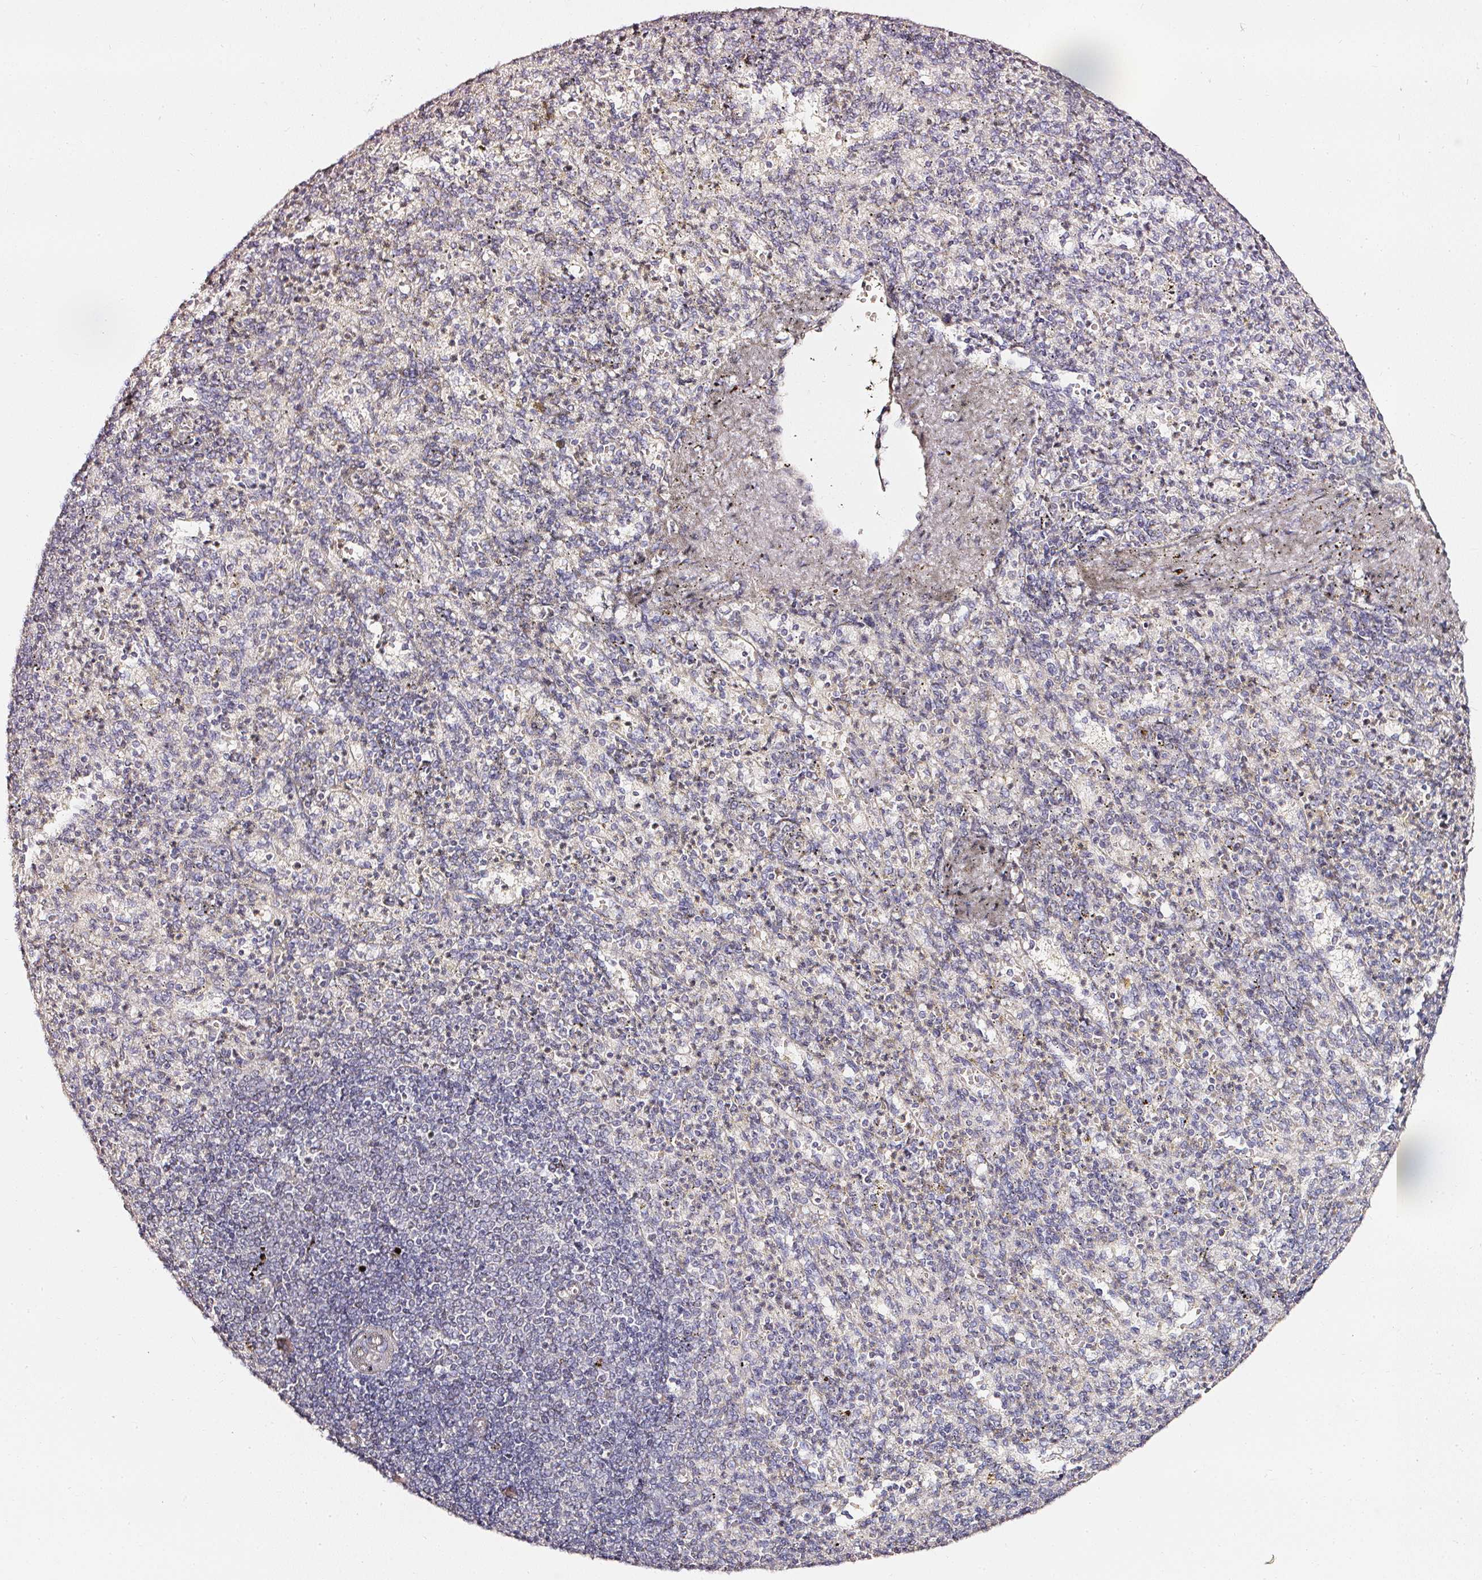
{"staining": {"intensity": "negative", "quantity": "none", "location": "none"}, "tissue": "spleen", "cell_type": "Cells in red pulp", "image_type": "normal", "snomed": [{"axis": "morphology", "description": "Normal tissue, NOS"}, {"axis": "topography", "description": "Spleen"}], "caption": "This is an immunohistochemistry (IHC) micrograph of unremarkable human spleen. There is no staining in cells in red pulp.", "gene": "NTRK1", "patient": {"sex": "female", "age": 74}}